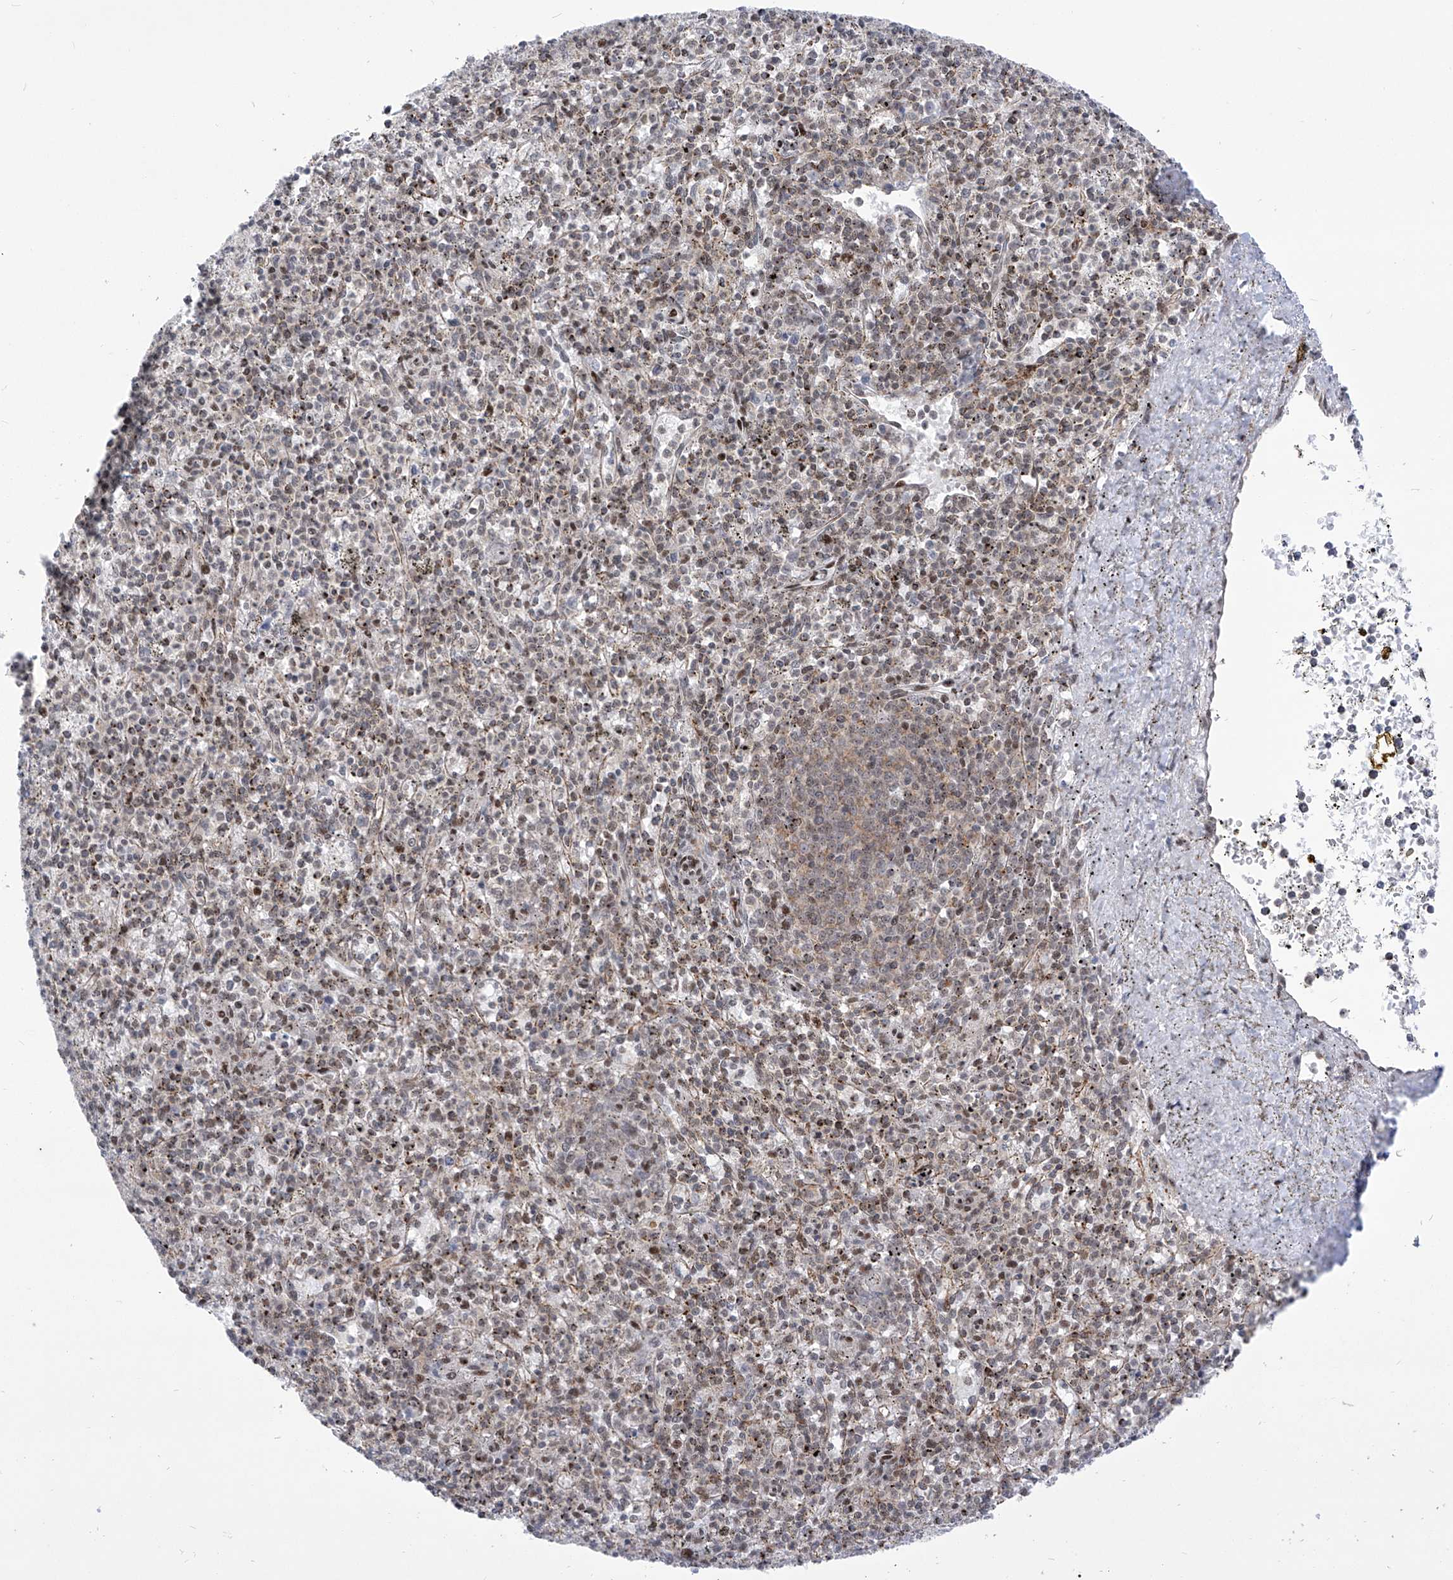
{"staining": {"intensity": "weak", "quantity": "<25%", "location": "nuclear"}, "tissue": "spleen", "cell_type": "Cells in red pulp", "image_type": "normal", "snomed": [{"axis": "morphology", "description": "Normal tissue, NOS"}, {"axis": "topography", "description": "Spleen"}], "caption": "This histopathology image is of normal spleen stained with IHC to label a protein in brown with the nuclei are counter-stained blue. There is no positivity in cells in red pulp. (DAB immunohistochemistry (IHC), high magnification).", "gene": "CEP290", "patient": {"sex": "male", "age": 72}}